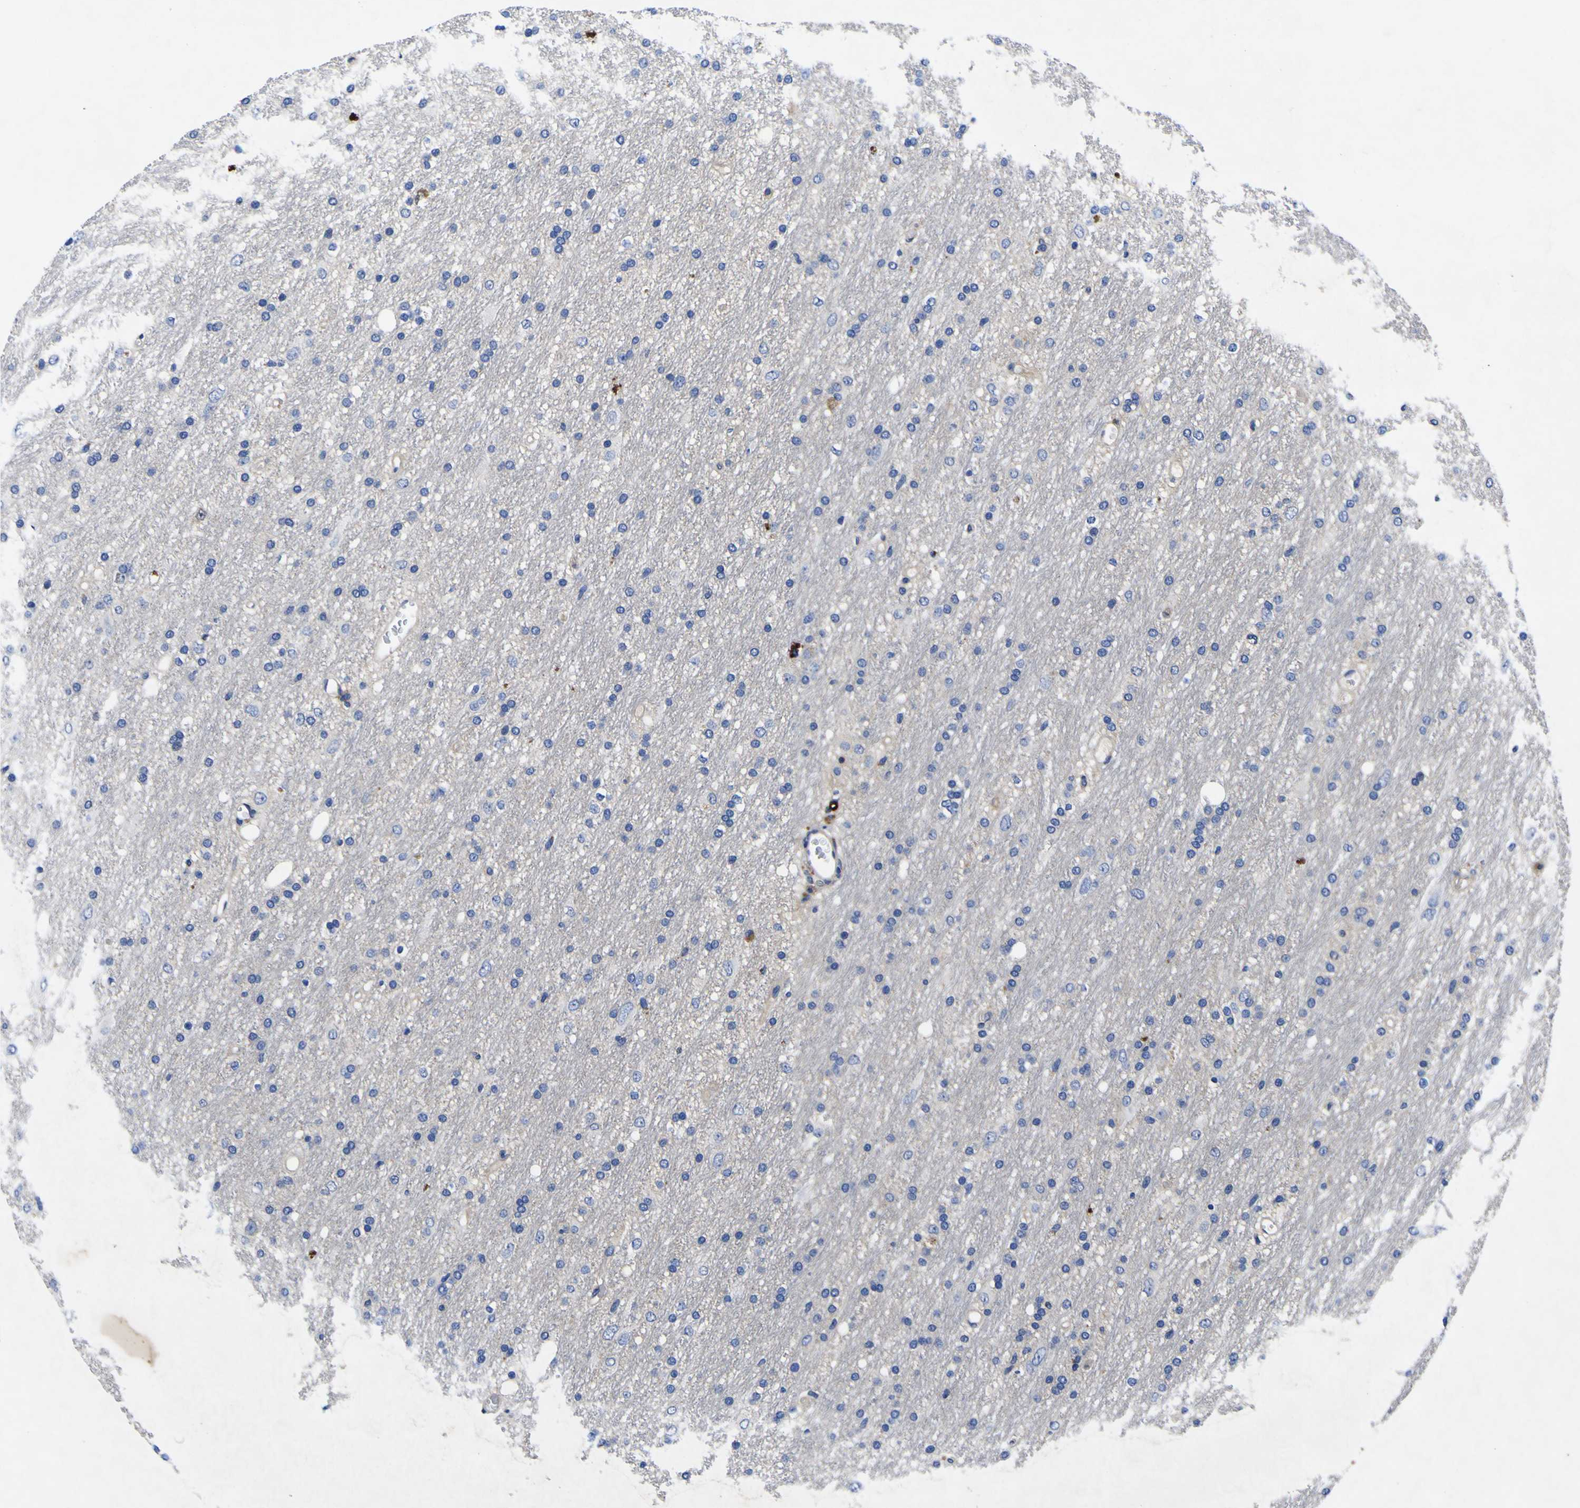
{"staining": {"intensity": "negative", "quantity": "none", "location": "none"}, "tissue": "glioma", "cell_type": "Tumor cells", "image_type": "cancer", "snomed": [{"axis": "morphology", "description": "Glioma, malignant, Low grade"}, {"axis": "topography", "description": "Brain"}], "caption": "High magnification brightfield microscopy of glioma stained with DAB (3,3'-diaminobenzidine) (brown) and counterstained with hematoxylin (blue): tumor cells show no significant expression.", "gene": "VASN", "patient": {"sex": "male", "age": 77}}